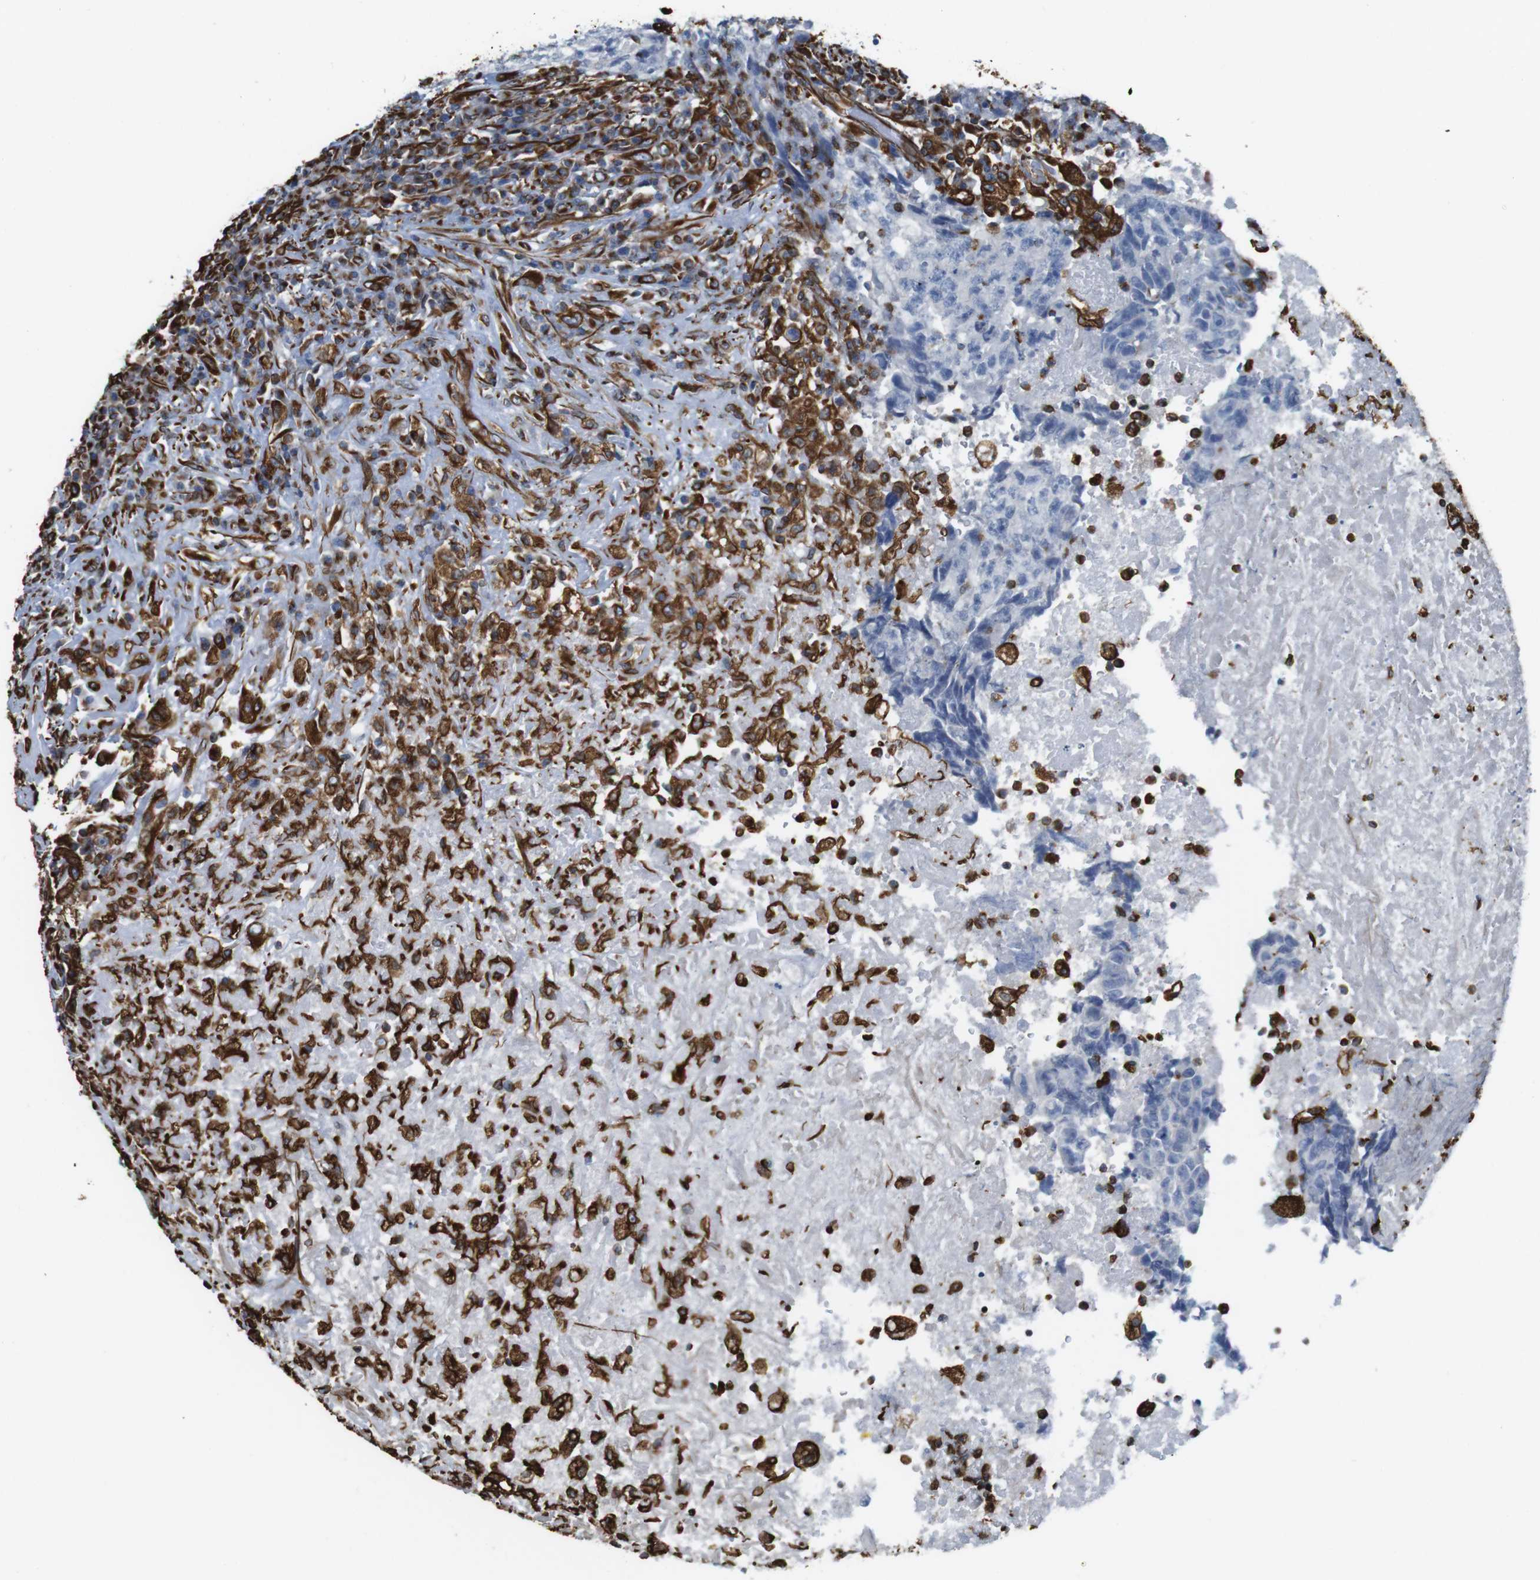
{"staining": {"intensity": "negative", "quantity": "none", "location": "none"}, "tissue": "testis cancer", "cell_type": "Tumor cells", "image_type": "cancer", "snomed": [{"axis": "morphology", "description": "Necrosis, NOS"}, {"axis": "morphology", "description": "Carcinoma, Embryonal, NOS"}, {"axis": "topography", "description": "Testis"}], "caption": "Image shows no protein positivity in tumor cells of embryonal carcinoma (testis) tissue.", "gene": "RALGPS1", "patient": {"sex": "male", "age": 19}}